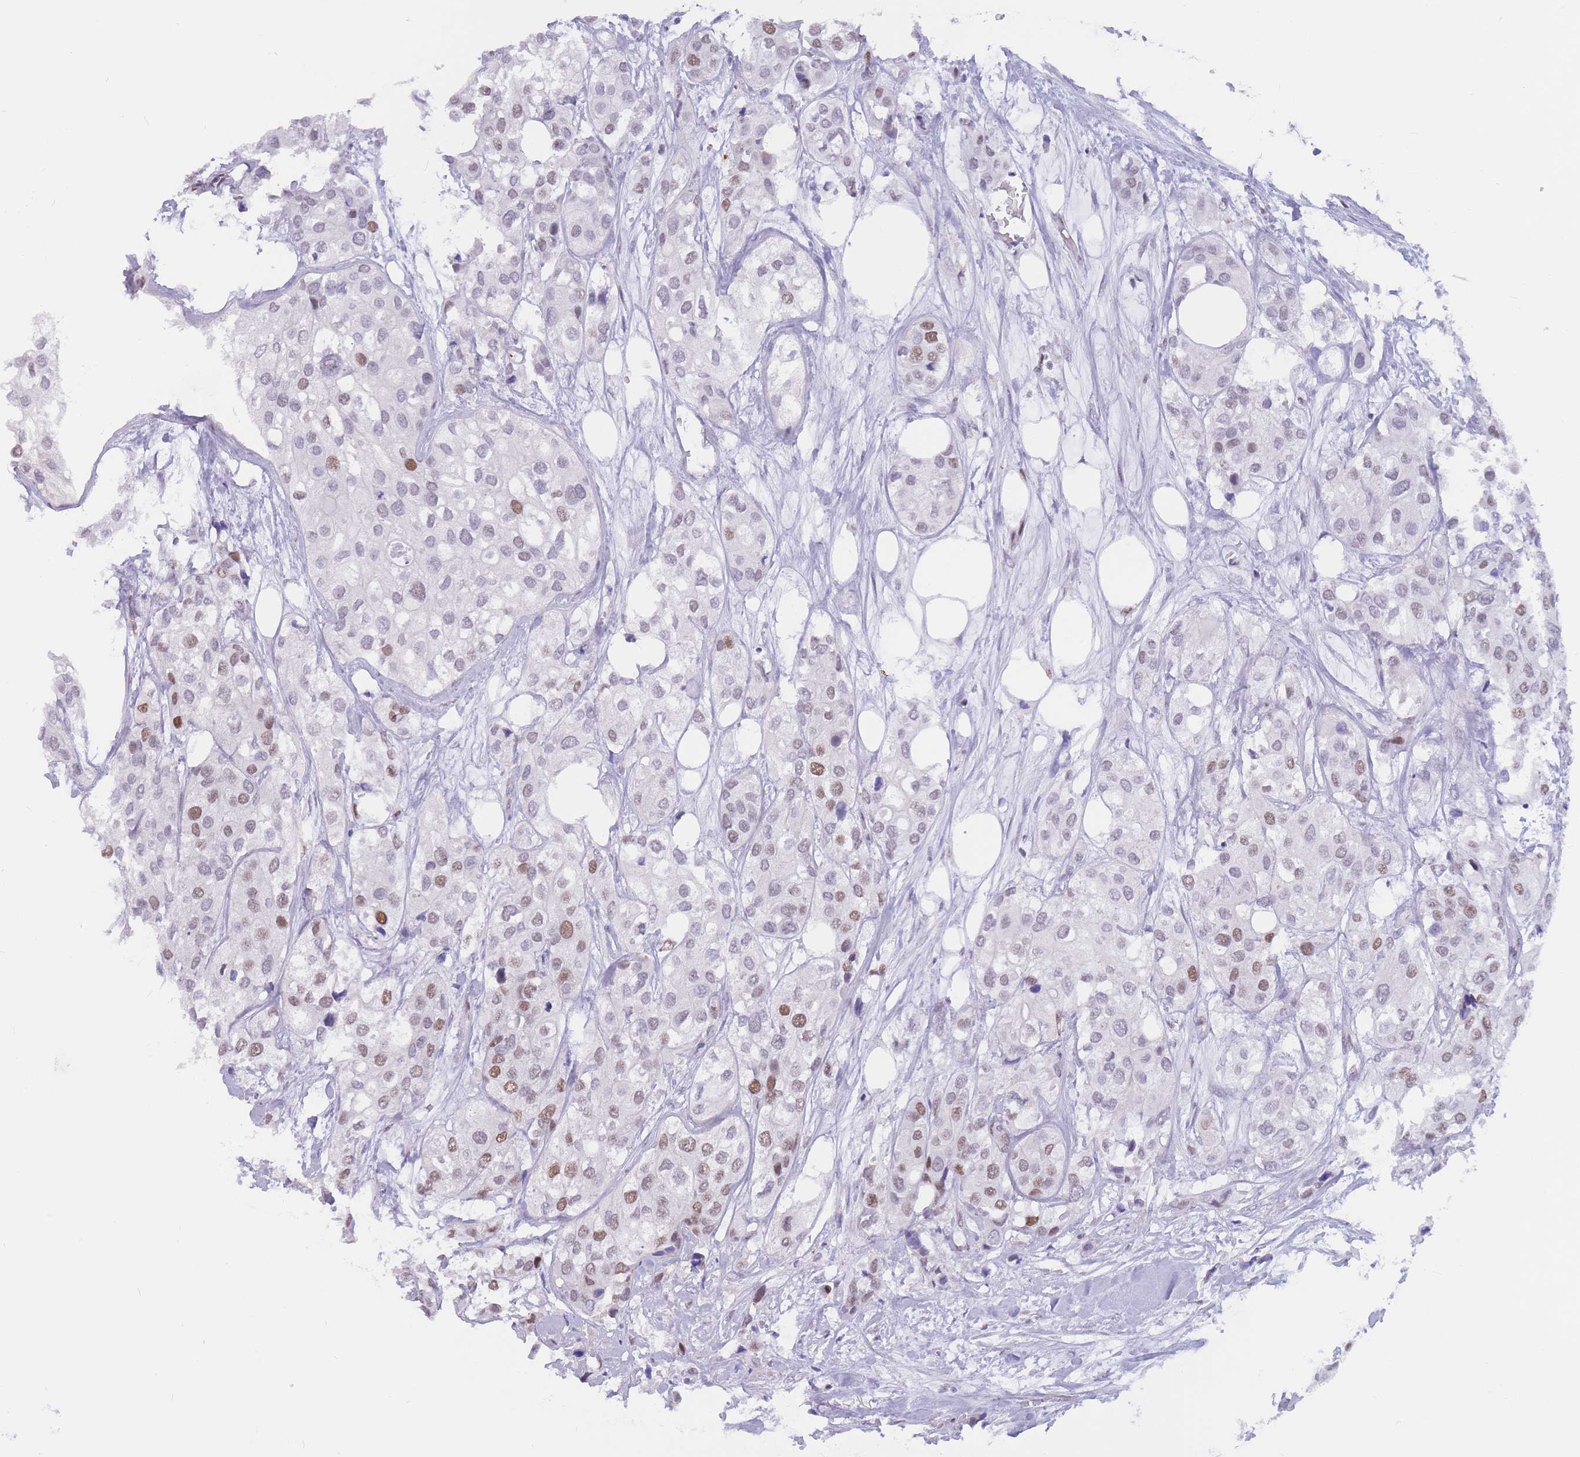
{"staining": {"intensity": "moderate", "quantity": "25%-75%", "location": "nuclear"}, "tissue": "urothelial cancer", "cell_type": "Tumor cells", "image_type": "cancer", "snomed": [{"axis": "morphology", "description": "Urothelial carcinoma, High grade"}, {"axis": "topography", "description": "Urinary bladder"}], "caption": "Protein expression analysis of human urothelial carcinoma (high-grade) reveals moderate nuclear positivity in about 25%-75% of tumor cells.", "gene": "NASP", "patient": {"sex": "male", "age": 64}}